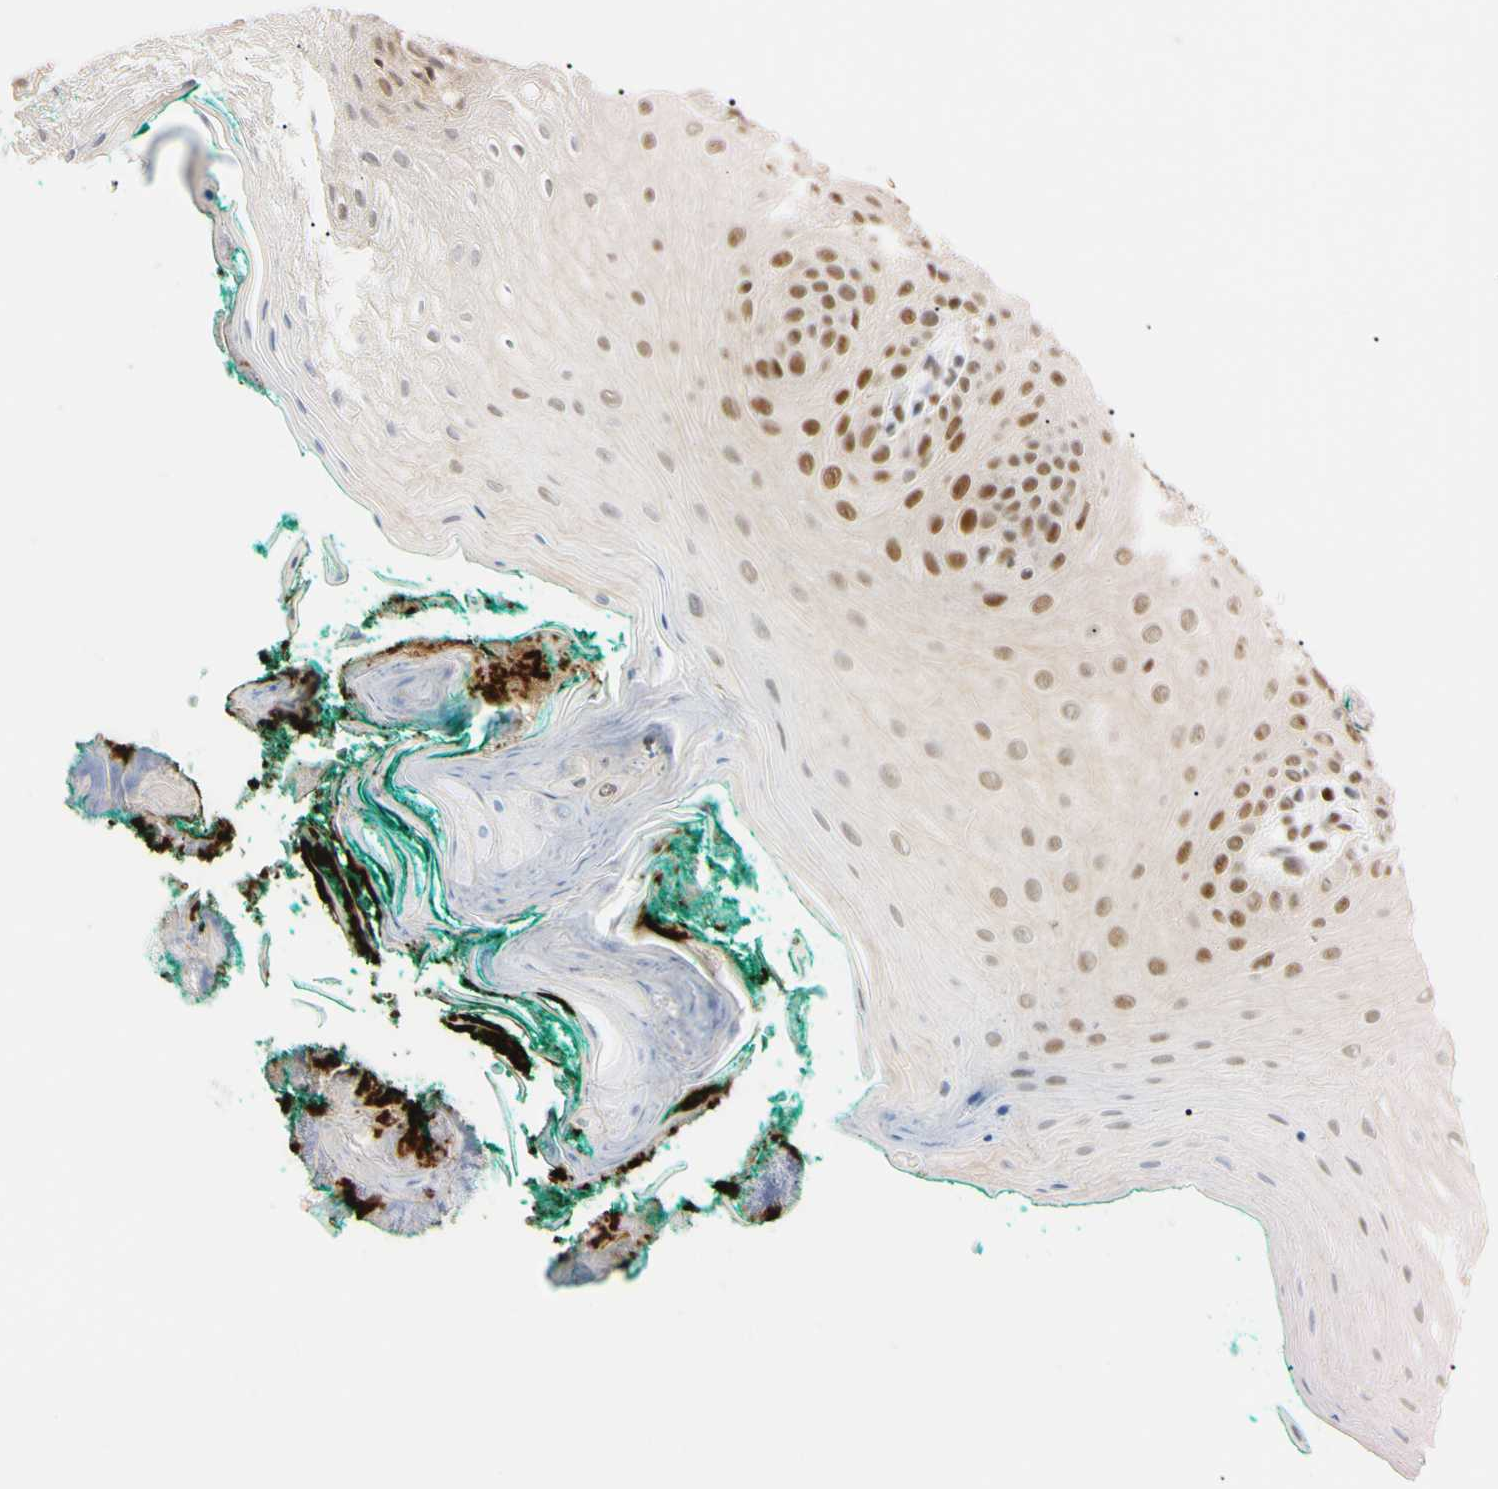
{"staining": {"intensity": "moderate", "quantity": ">75%", "location": "nuclear"}, "tissue": "oral mucosa", "cell_type": "Squamous epithelial cells", "image_type": "normal", "snomed": [{"axis": "morphology", "description": "Normal tissue, NOS"}, {"axis": "topography", "description": "Skeletal muscle"}, {"axis": "topography", "description": "Oral tissue"}], "caption": "Protein staining of normal oral mucosa exhibits moderate nuclear staining in about >75% of squamous epithelial cells. (IHC, brightfield microscopy, high magnification).", "gene": "ZNF134", "patient": {"sex": "male", "age": 58}}